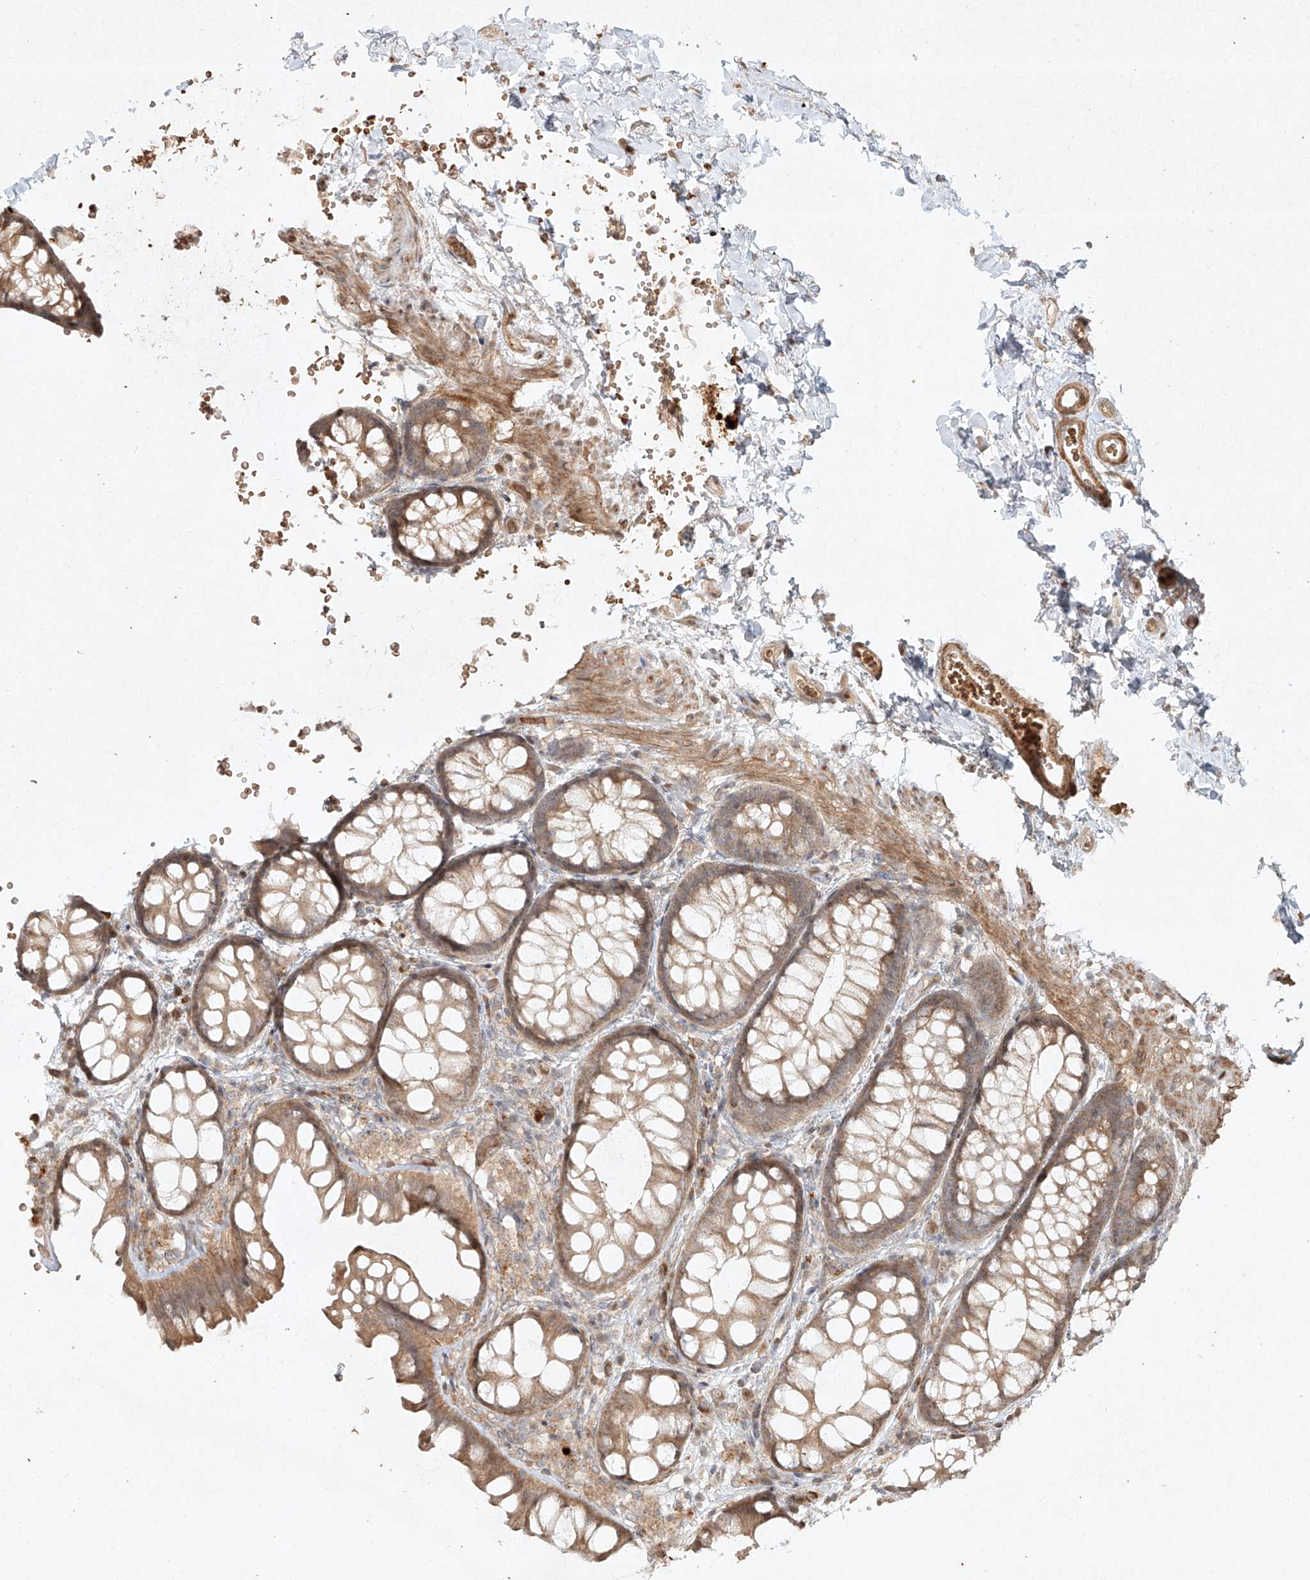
{"staining": {"intensity": "moderate", "quantity": ">75%", "location": "cytoplasmic/membranous"}, "tissue": "colon", "cell_type": "Endothelial cells", "image_type": "normal", "snomed": [{"axis": "morphology", "description": "Normal tissue, NOS"}, {"axis": "topography", "description": "Colon"}], "caption": "Protein analysis of normal colon reveals moderate cytoplasmic/membranous expression in about >75% of endothelial cells. (DAB (3,3'-diaminobenzidine) IHC, brown staining for protein, blue staining for nuclei).", "gene": "CYYR1", "patient": {"sex": "male", "age": 47}}